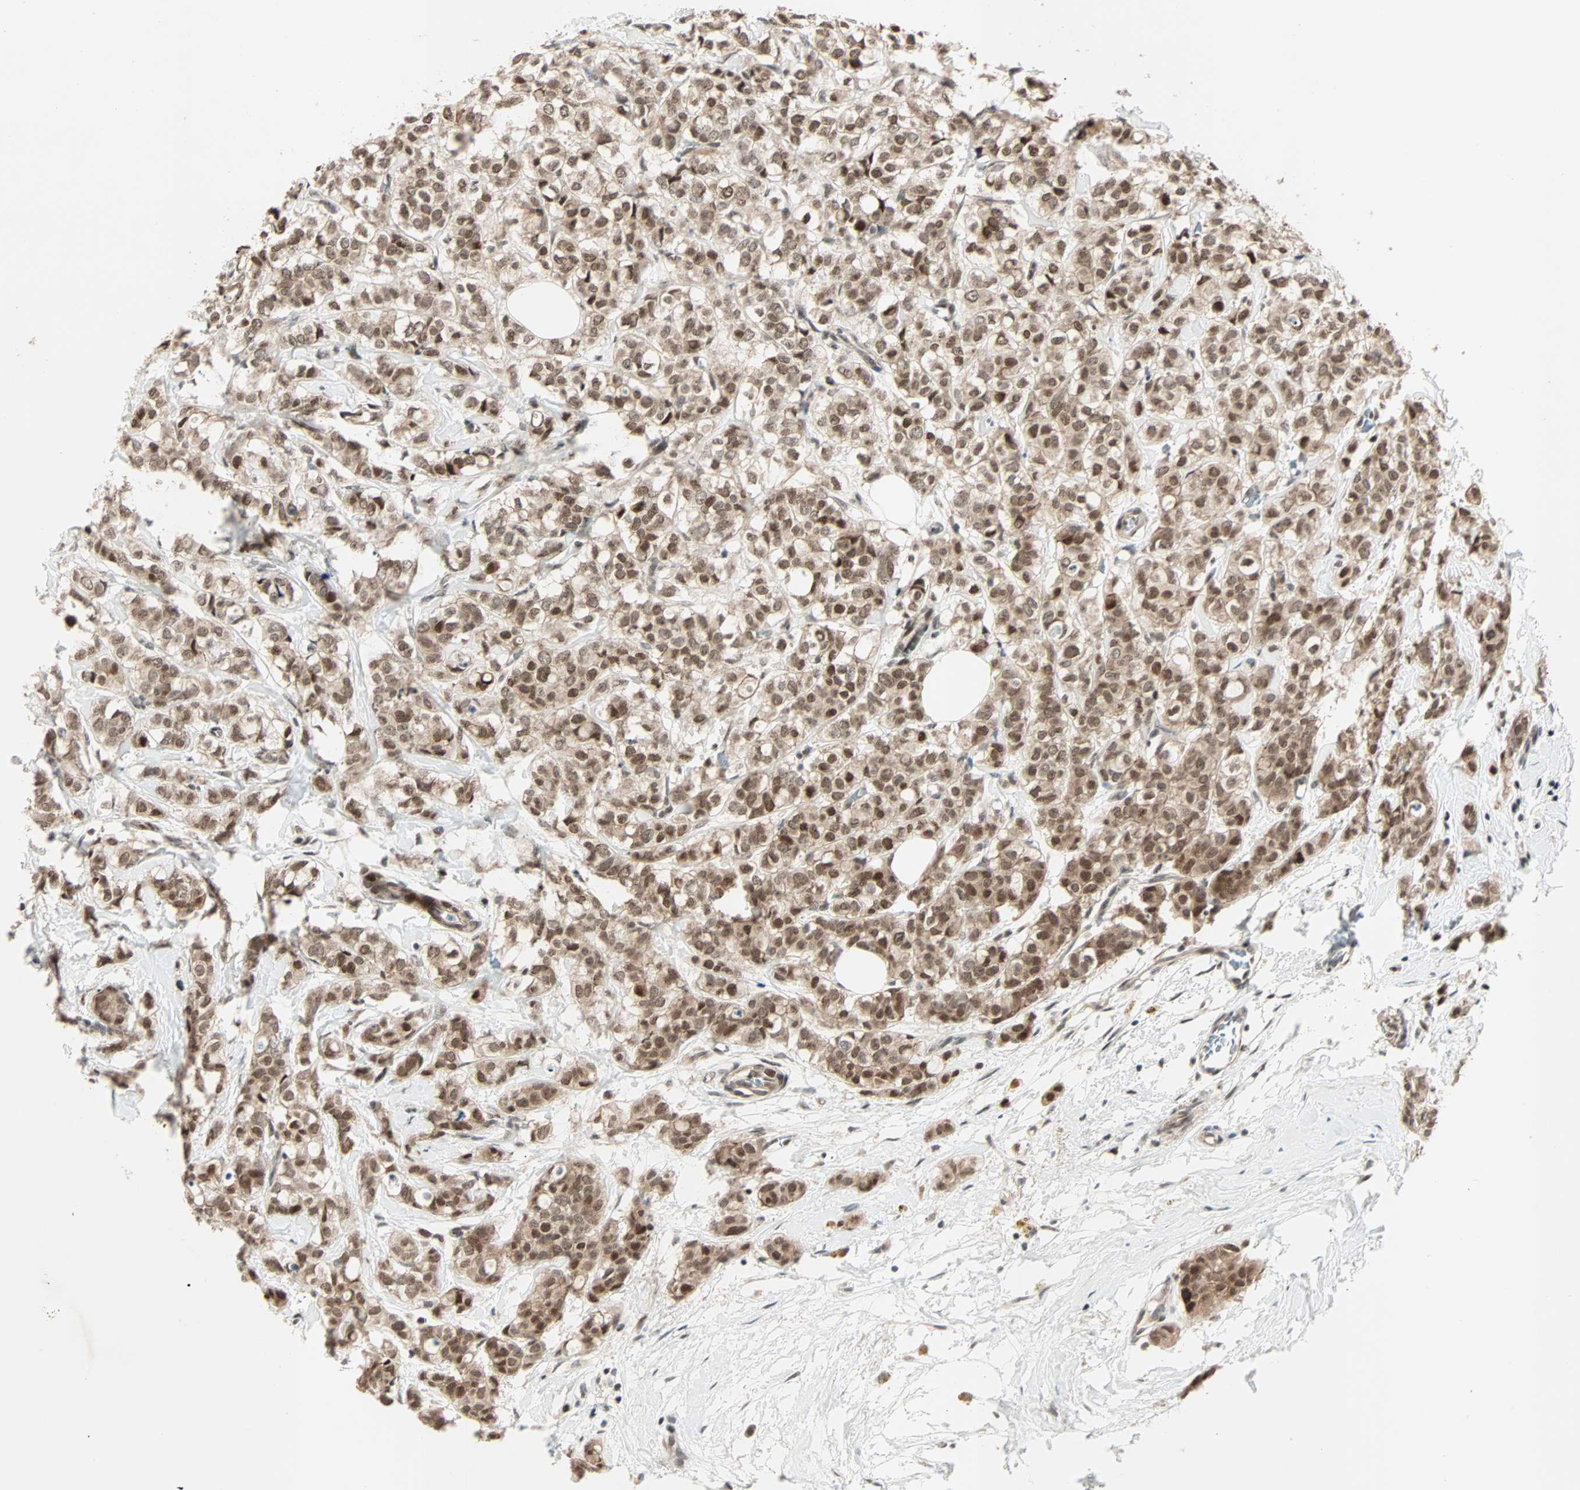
{"staining": {"intensity": "moderate", "quantity": ">75%", "location": "cytoplasmic/membranous,nuclear"}, "tissue": "breast cancer", "cell_type": "Tumor cells", "image_type": "cancer", "snomed": [{"axis": "morphology", "description": "Lobular carcinoma"}, {"axis": "topography", "description": "Breast"}], "caption": "A photomicrograph of human breast cancer (lobular carcinoma) stained for a protein demonstrates moderate cytoplasmic/membranous and nuclear brown staining in tumor cells.", "gene": "CBX4", "patient": {"sex": "female", "age": 60}}